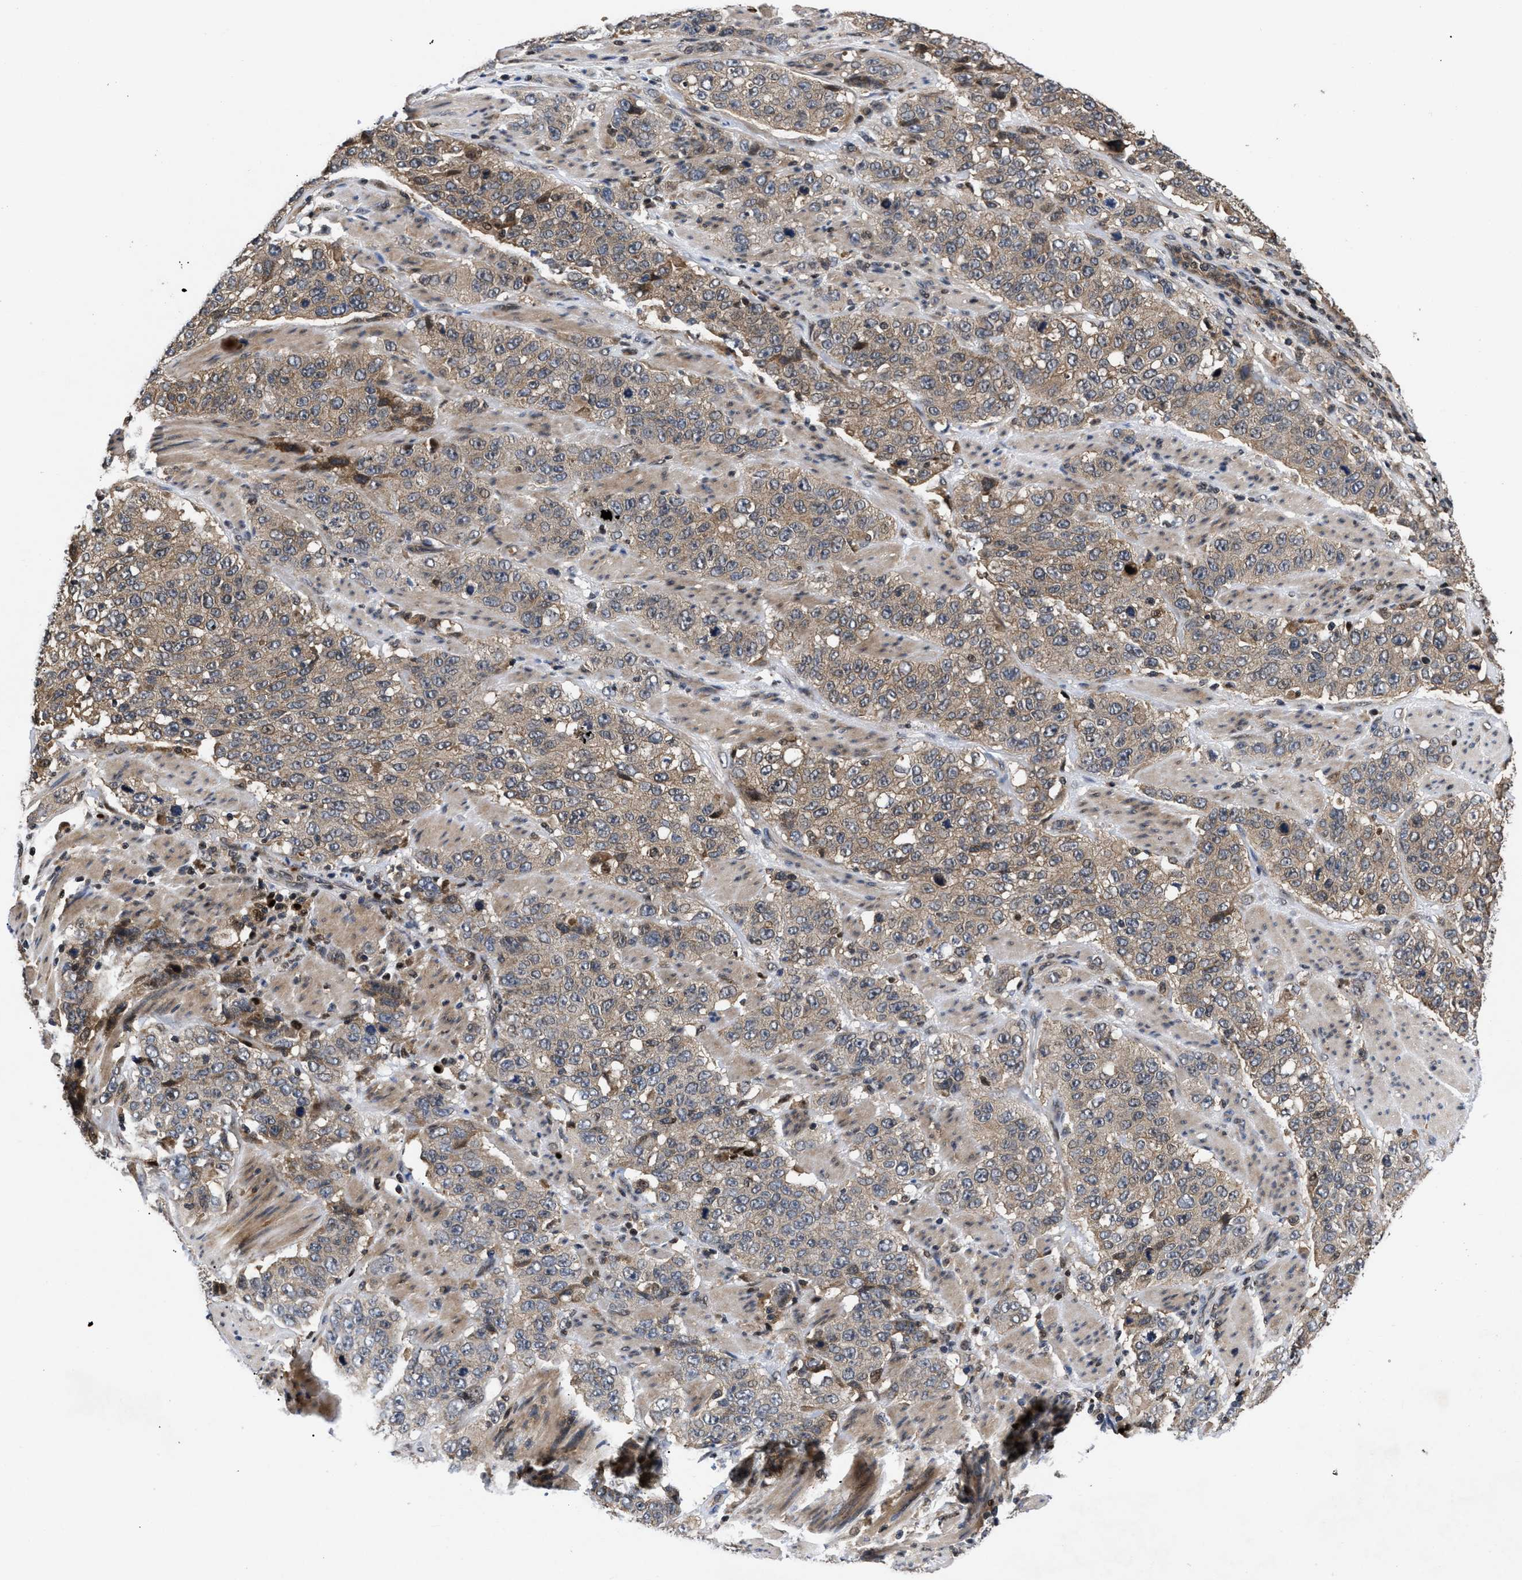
{"staining": {"intensity": "weak", "quantity": ">75%", "location": "cytoplasmic/membranous"}, "tissue": "stomach cancer", "cell_type": "Tumor cells", "image_type": "cancer", "snomed": [{"axis": "morphology", "description": "Adenocarcinoma, NOS"}, {"axis": "topography", "description": "Stomach"}], "caption": "Stomach cancer was stained to show a protein in brown. There is low levels of weak cytoplasmic/membranous positivity in about >75% of tumor cells. (Brightfield microscopy of DAB IHC at high magnification).", "gene": "FAM200A", "patient": {"sex": "male", "age": 48}}